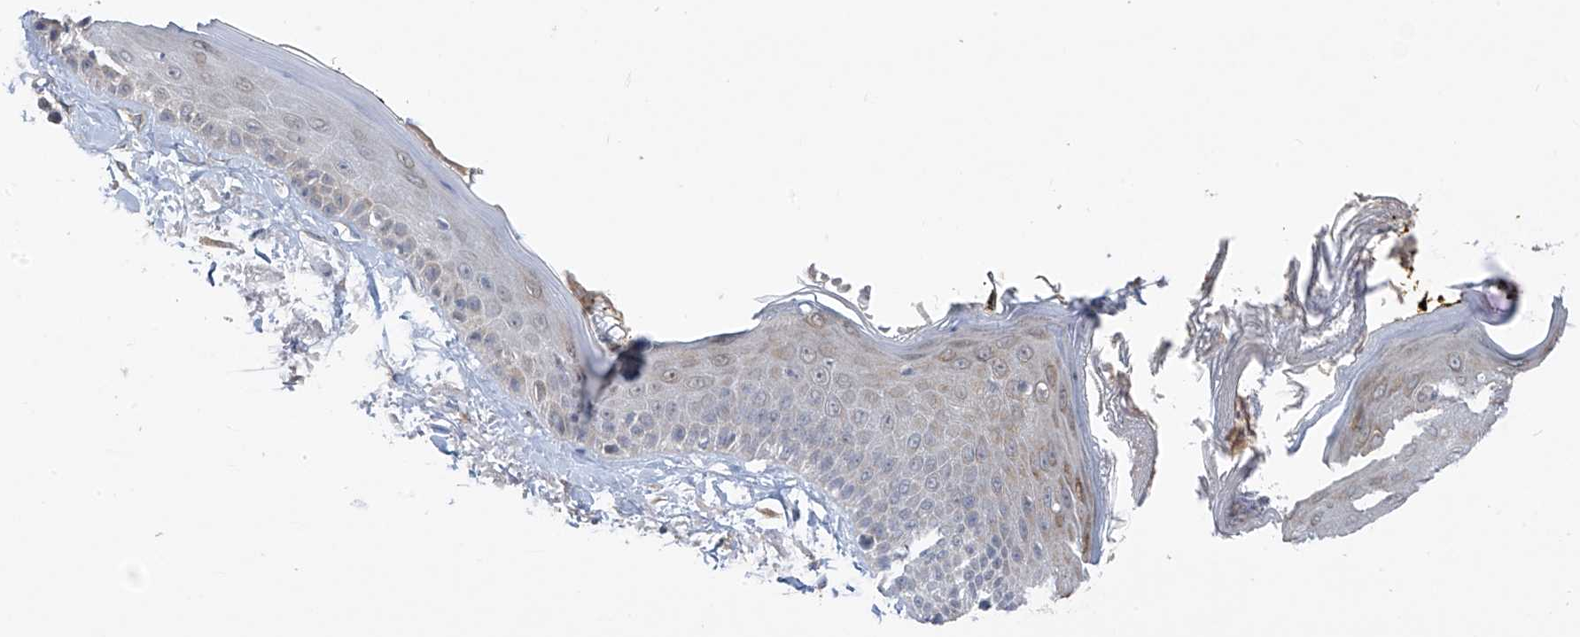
{"staining": {"intensity": "moderate", "quantity": ">75%", "location": "cytoplasmic/membranous"}, "tissue": "skin", "cell_type": "Fibroblasts", "image_type": "normal", "snomed": [{"axis": "morphology", "description": "Normal tissue, NOS"}, {"axis": "topography", "description": "Skin"}, {"axis": "topography", "description": "Skeletal muscle"}], "caption": "This is a micrograph of IHC staining of benign skin, which shows moderate expression in the cytoplasmic/membranous of fibroblasts.", "gene": "CYP4V2", "patient": {"sex": "male", "age": 83}}